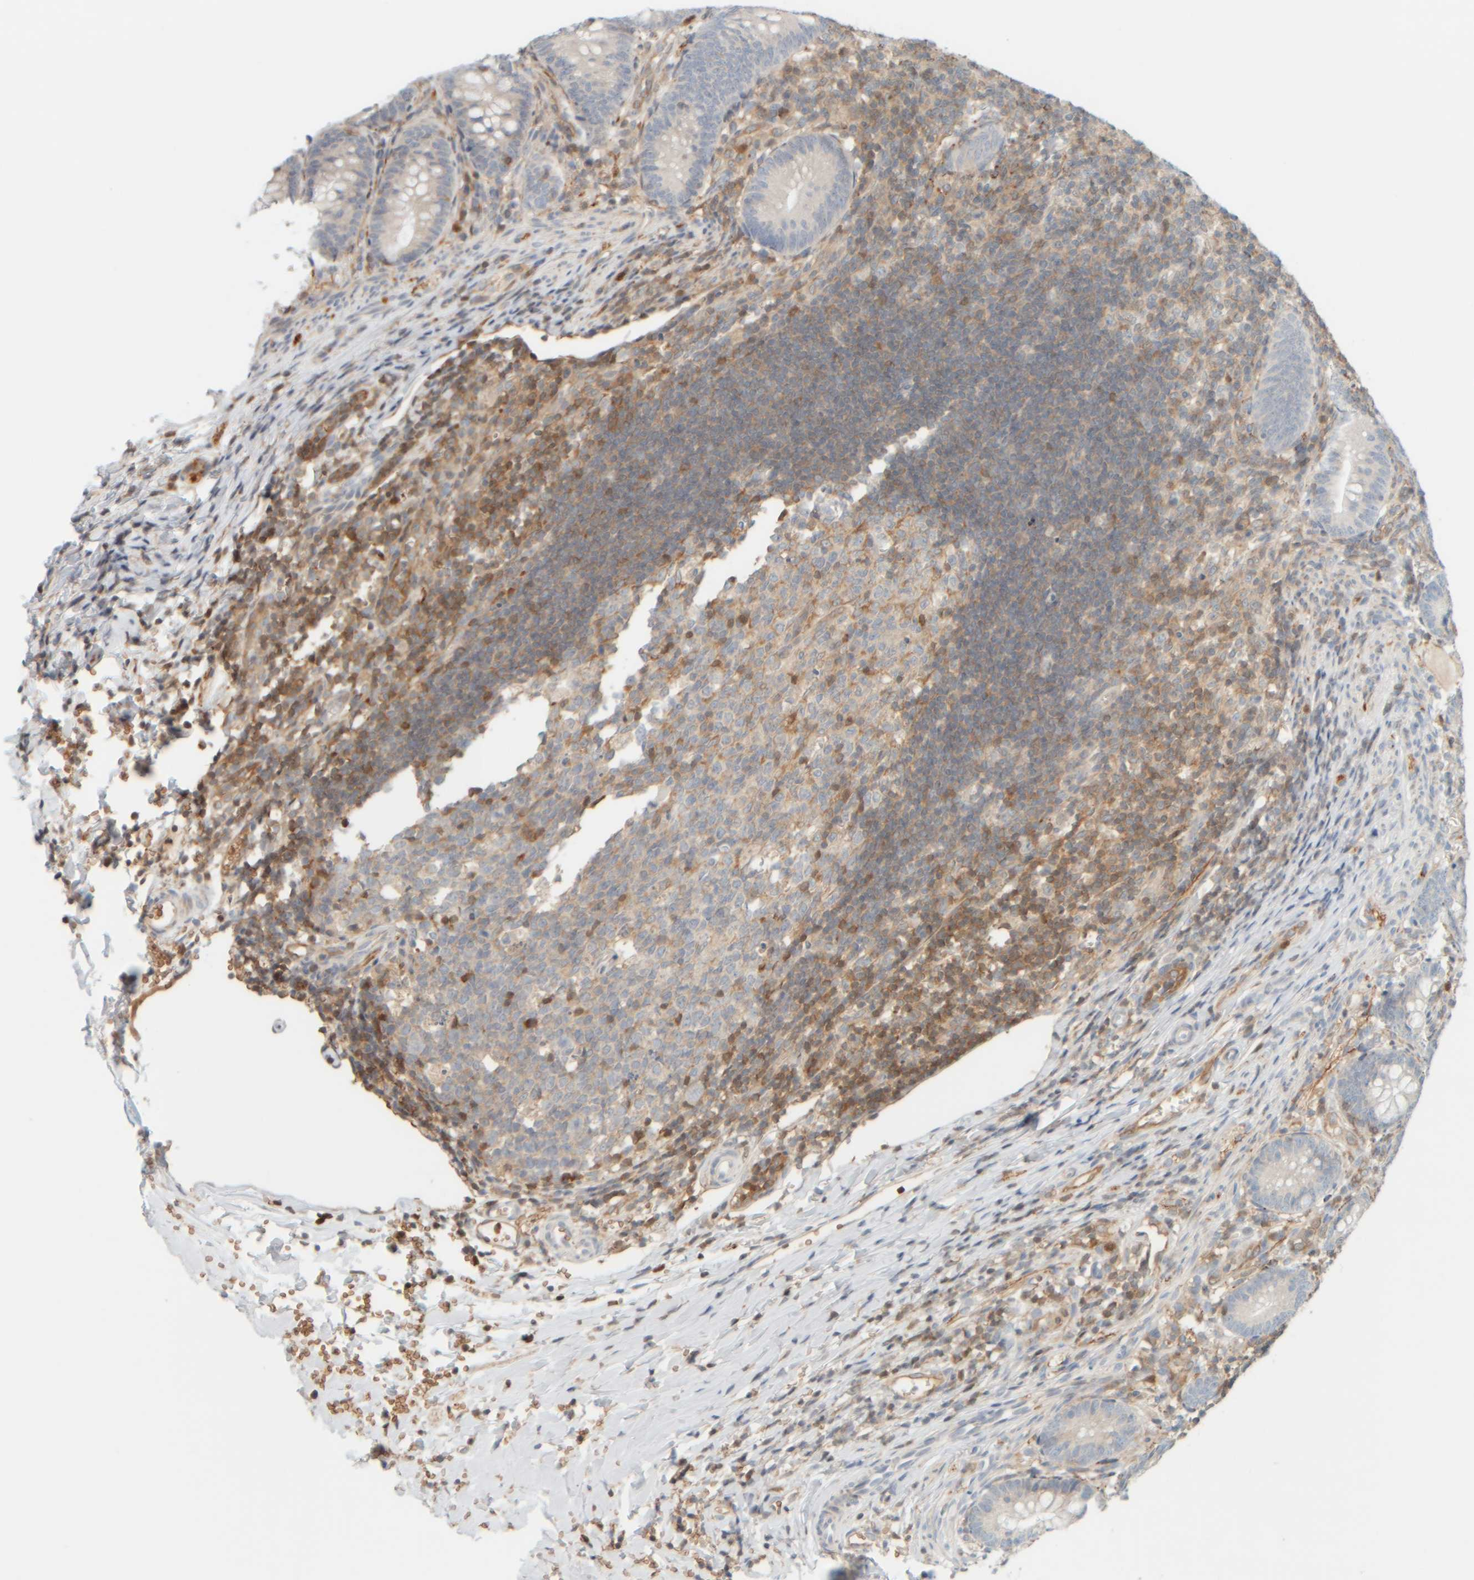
{"staining": {"intensity": "negative", "quantity": "none", "location": "none"}, "tissue": "appendix", "cell_type": "Glandular cells", "image_type": "normal", "snomed": [{"axis": "morphology", "description": "Normal tissue, NOS"}, {"axis": "topography", "description": "Appendix"}], "caption": "Immunohistochemistry micrograph of unremarkable appendix stained for a protein (brown), which demonstrates no expression in glandular cells. The staining is performed using DAB brown chromogen with nuclei counter-stained in using hematoxylin.", "gene": "AARSD1", "patient": {"sex": "male", "age": 1}}